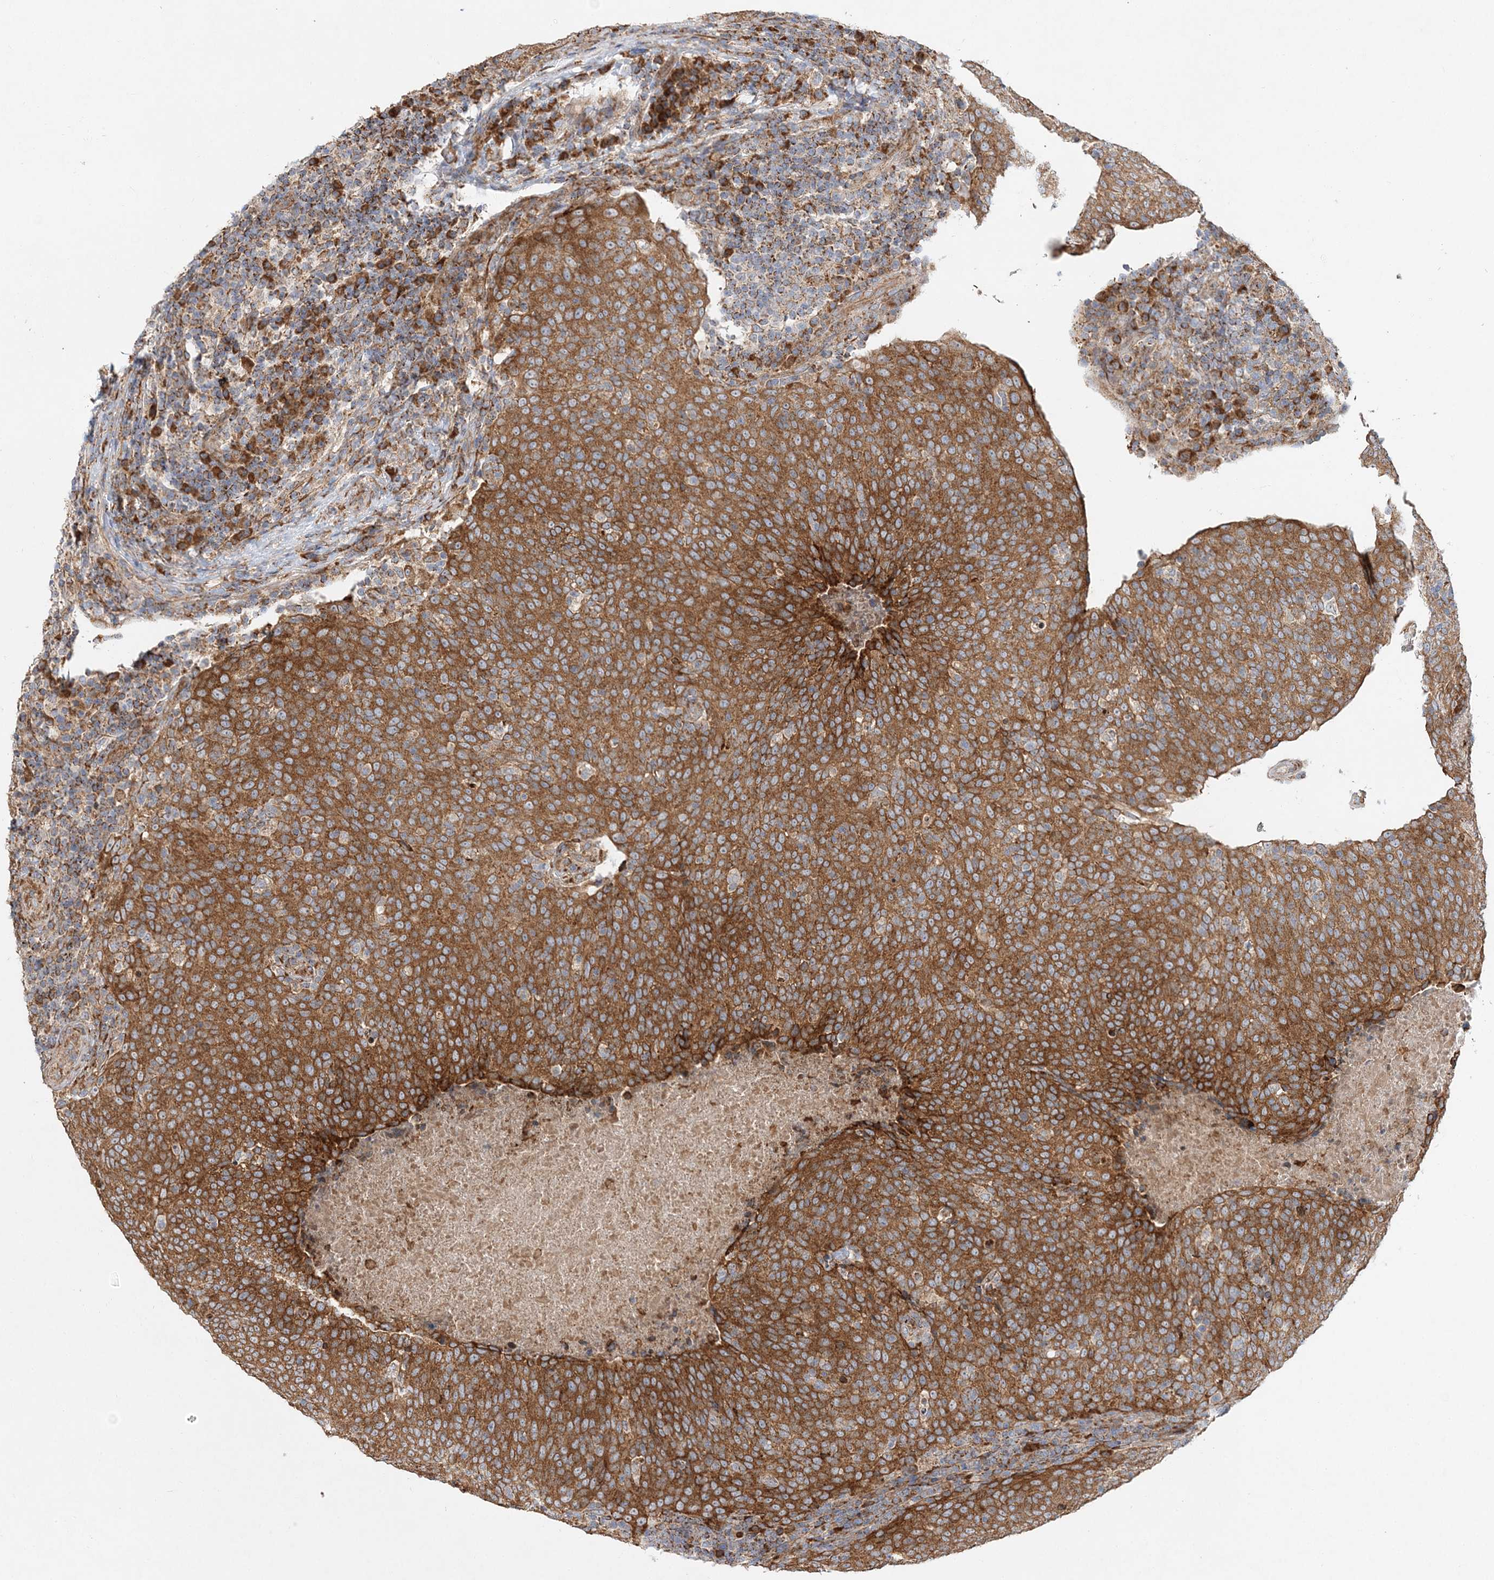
{"staining": {"intensity": "moderate", "quantity": ">75%", "location": "cytoplasmic/membranous"}, "tissue": "head and neck cancer", "cell_type": "Tumor cells", "image_type": "cancer", "snomed": [{"axis": "morphology", "description": "Squamous cell carcinoma, NOS"}, {"axis": "morphology", "description": "Squamous cell carcinoma, metastatic, NOS"}, {"axis": "topography", "description": "Lymph node"}, {"axis": "topography", "description": "Head-Neck"}], "caption": "The histopathology image shows a brown stain indicating the presence of a protein in the cytoplasmic/membranous of tumor cells in head and neck metastatic squamous cell carcinoma.", "gene": "ZFYVE16", "patient": {"sex": "male", "age": 62}}